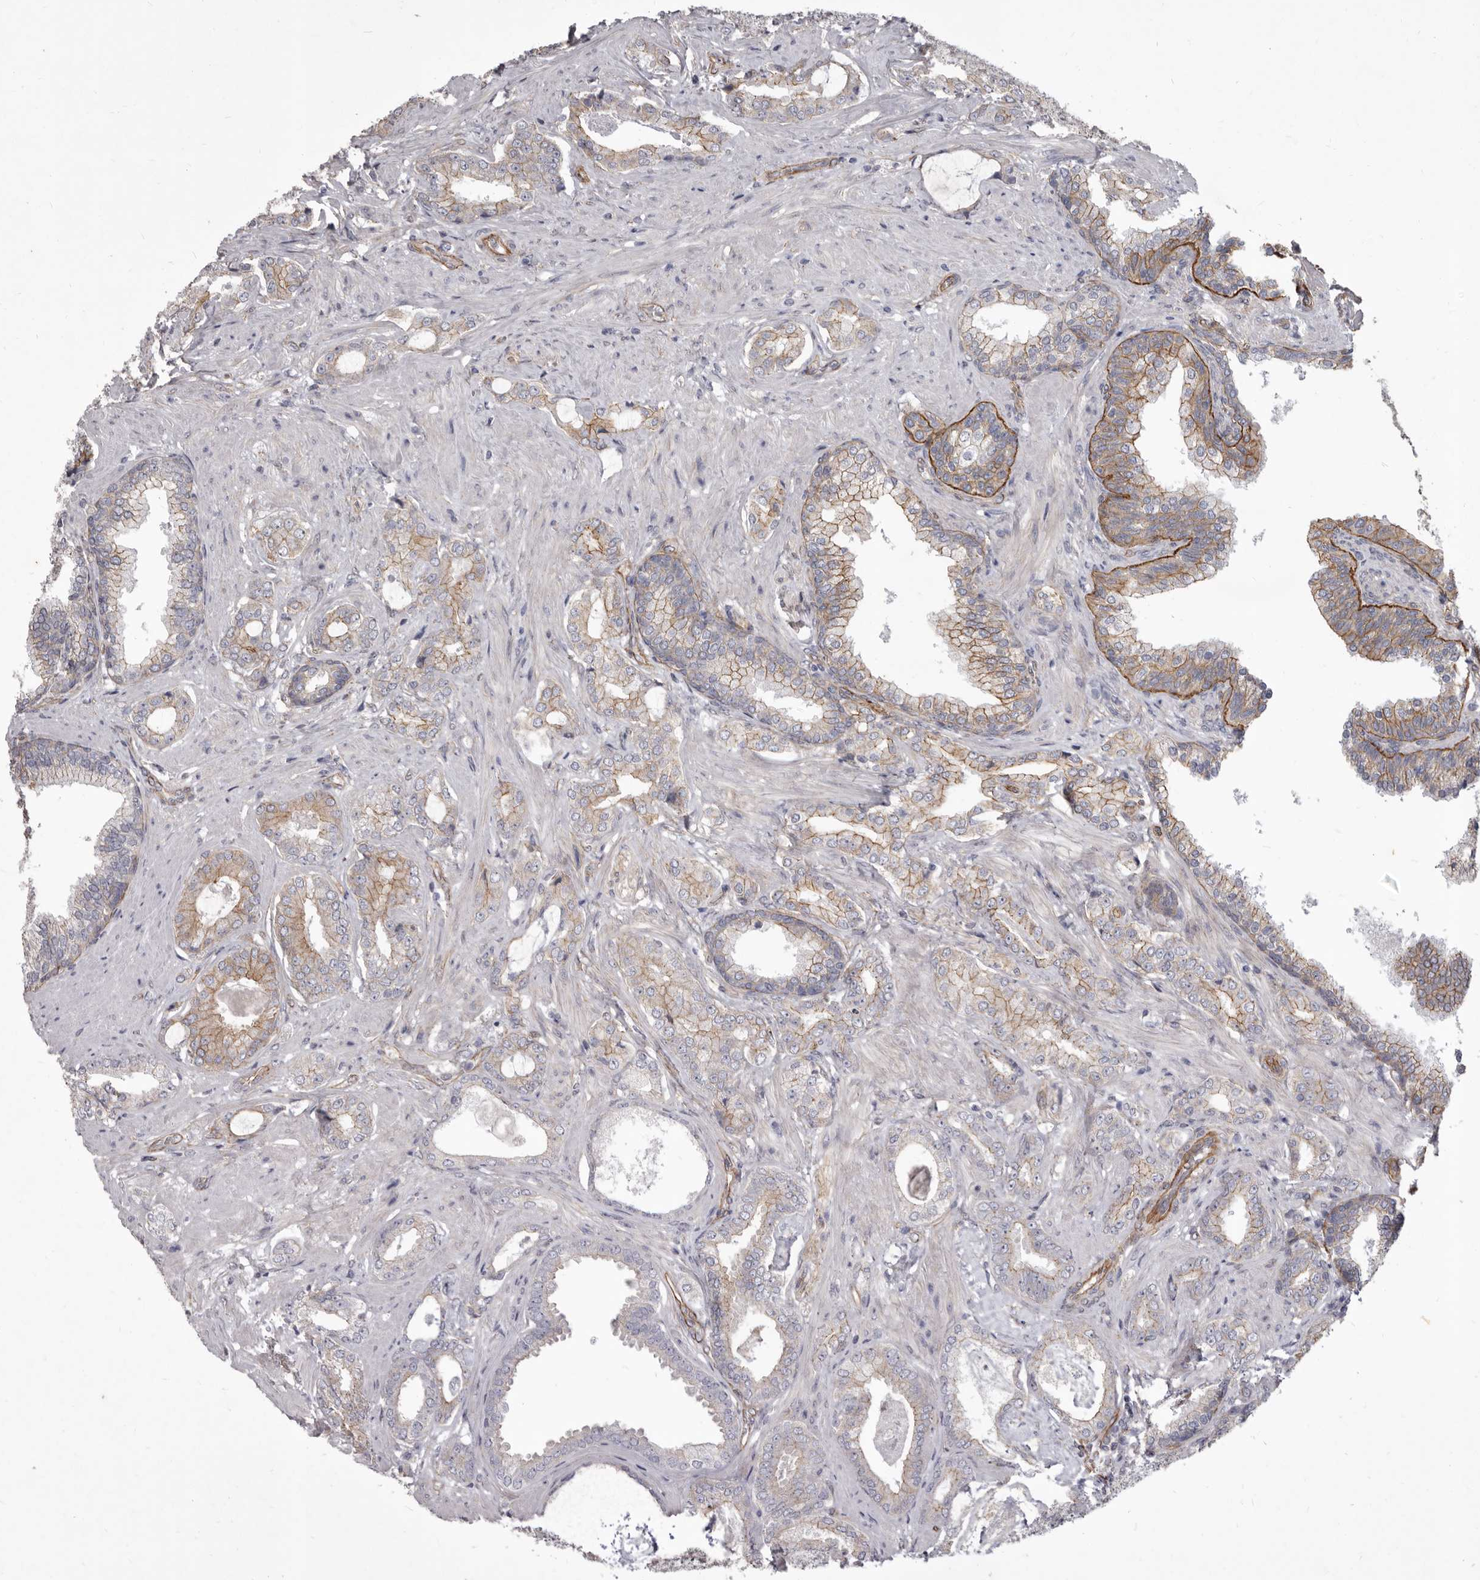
{"staining": {"intensity": "moderate", "quantity": "25%-75%", "location": "cytoplasmic/membranous"}, "tissue": "prostate cancer", "cell_type": "Tumor cells", "image_type": "cancer", "snomed": [{"axis": "morphology", "description": "Adenocarcinoma, Low grade"}, {"axis": "topography", "description": "Prostate"}], "caption": "Tumor cells display medium levels of moderate cytoplasmic/membranous positivity in about 25%-75% of cells in prostate low-grade adenocarcinoma.", "gene": "P2RX6", "patient": {"sex": "male", "age": 71}}